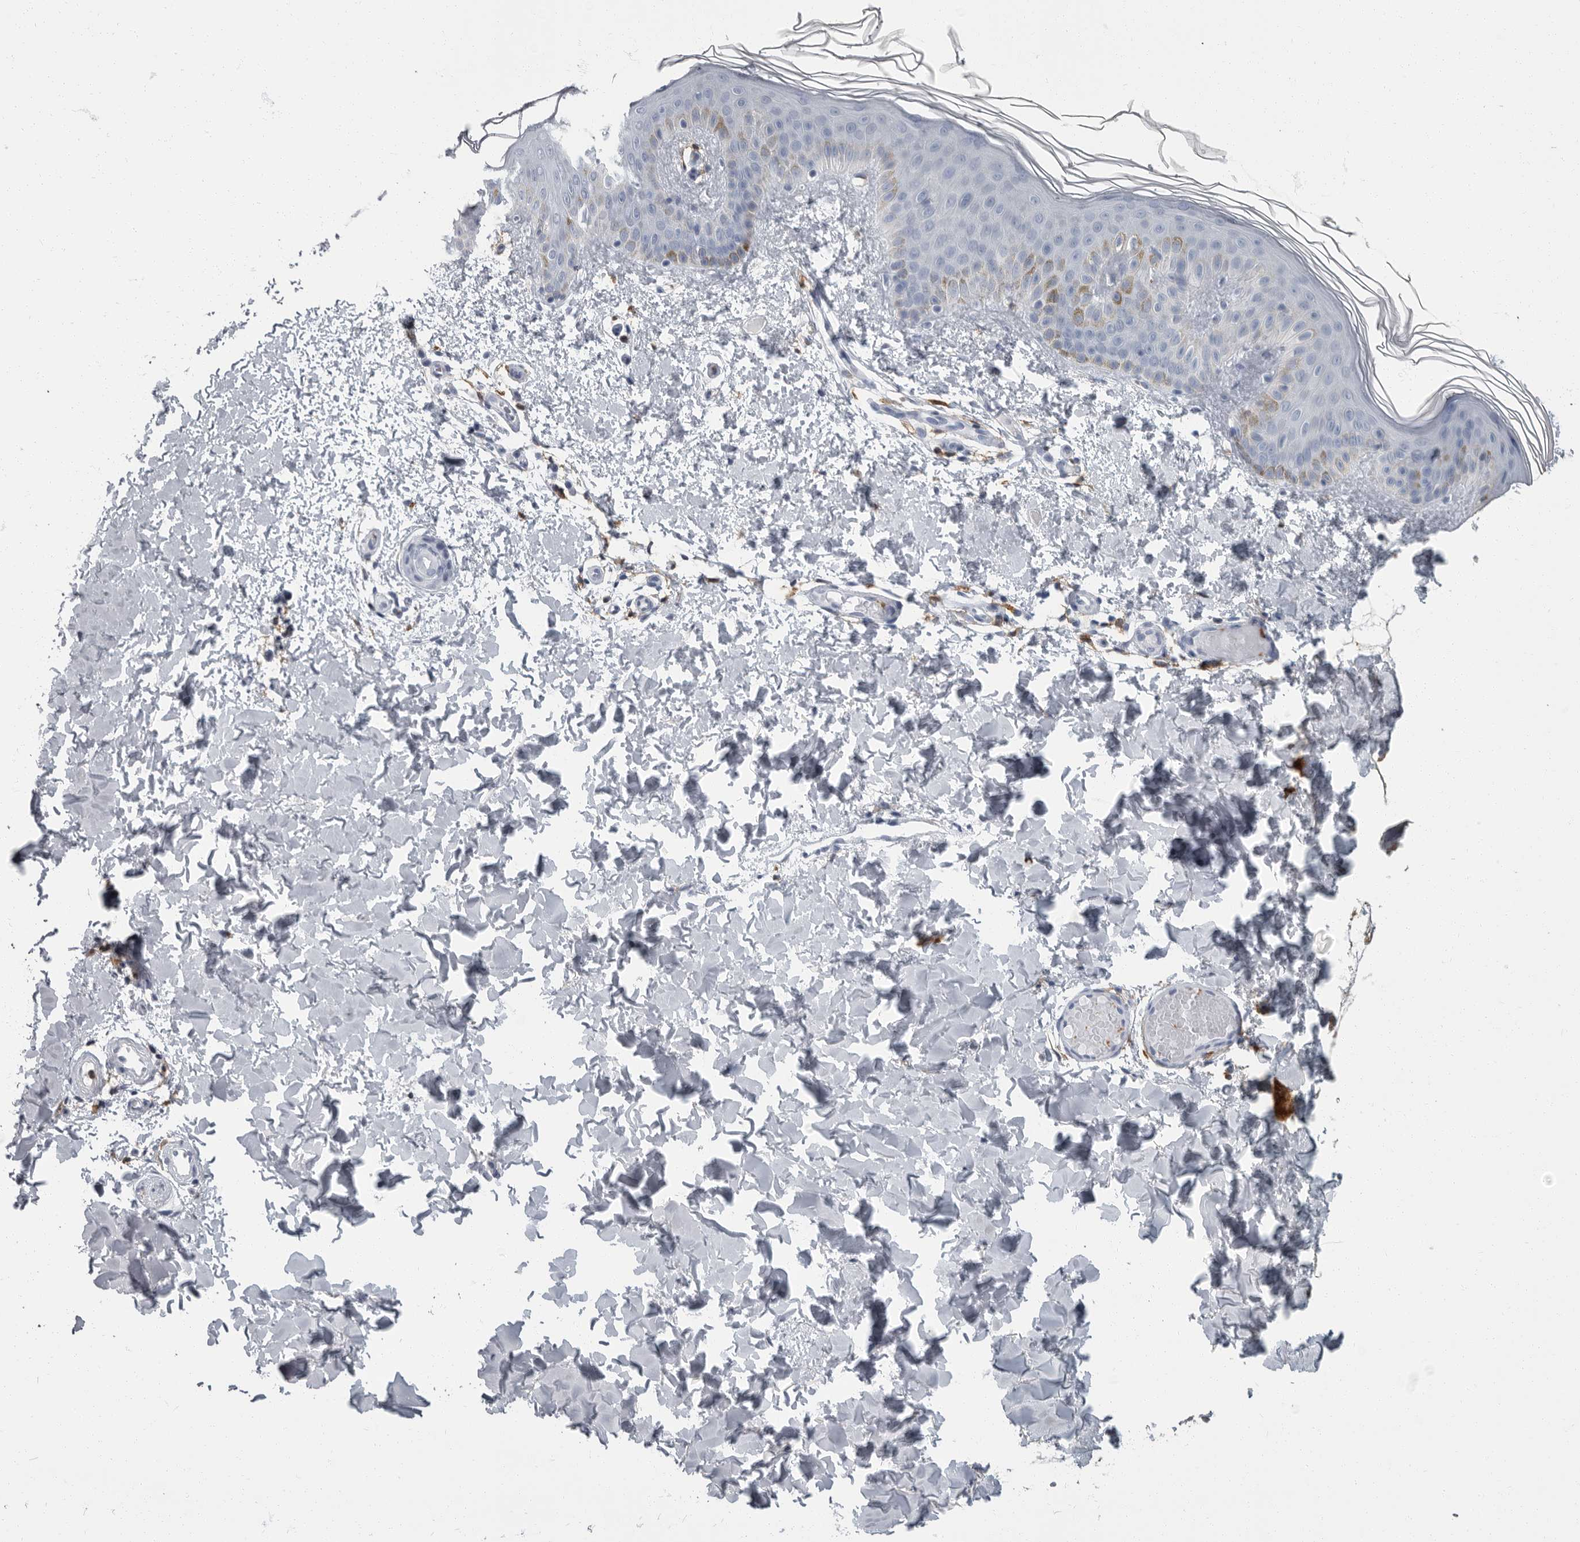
{"staining": {"intensity": "negative", "quantity": "none", "location": "none"}, "tissue": "skin", "cell_type": "Fibroblasts", "image_type": "normal", "snomed": [{"axis": "morphology", "description": "Normal tissue, NOS"}, {"axis": "morphology", "description": "Neoplasm, benign, NOS"}, {"axis": "topography", "description": "Skin"}, {"axis": "topography", "description": "Soft tissue"}], "caption": "Immunohistochemistry of benign skin shows no expression in fibroblasts.", "gene": "FCER1G", "patient": {"sex": "male", "age": 26}}